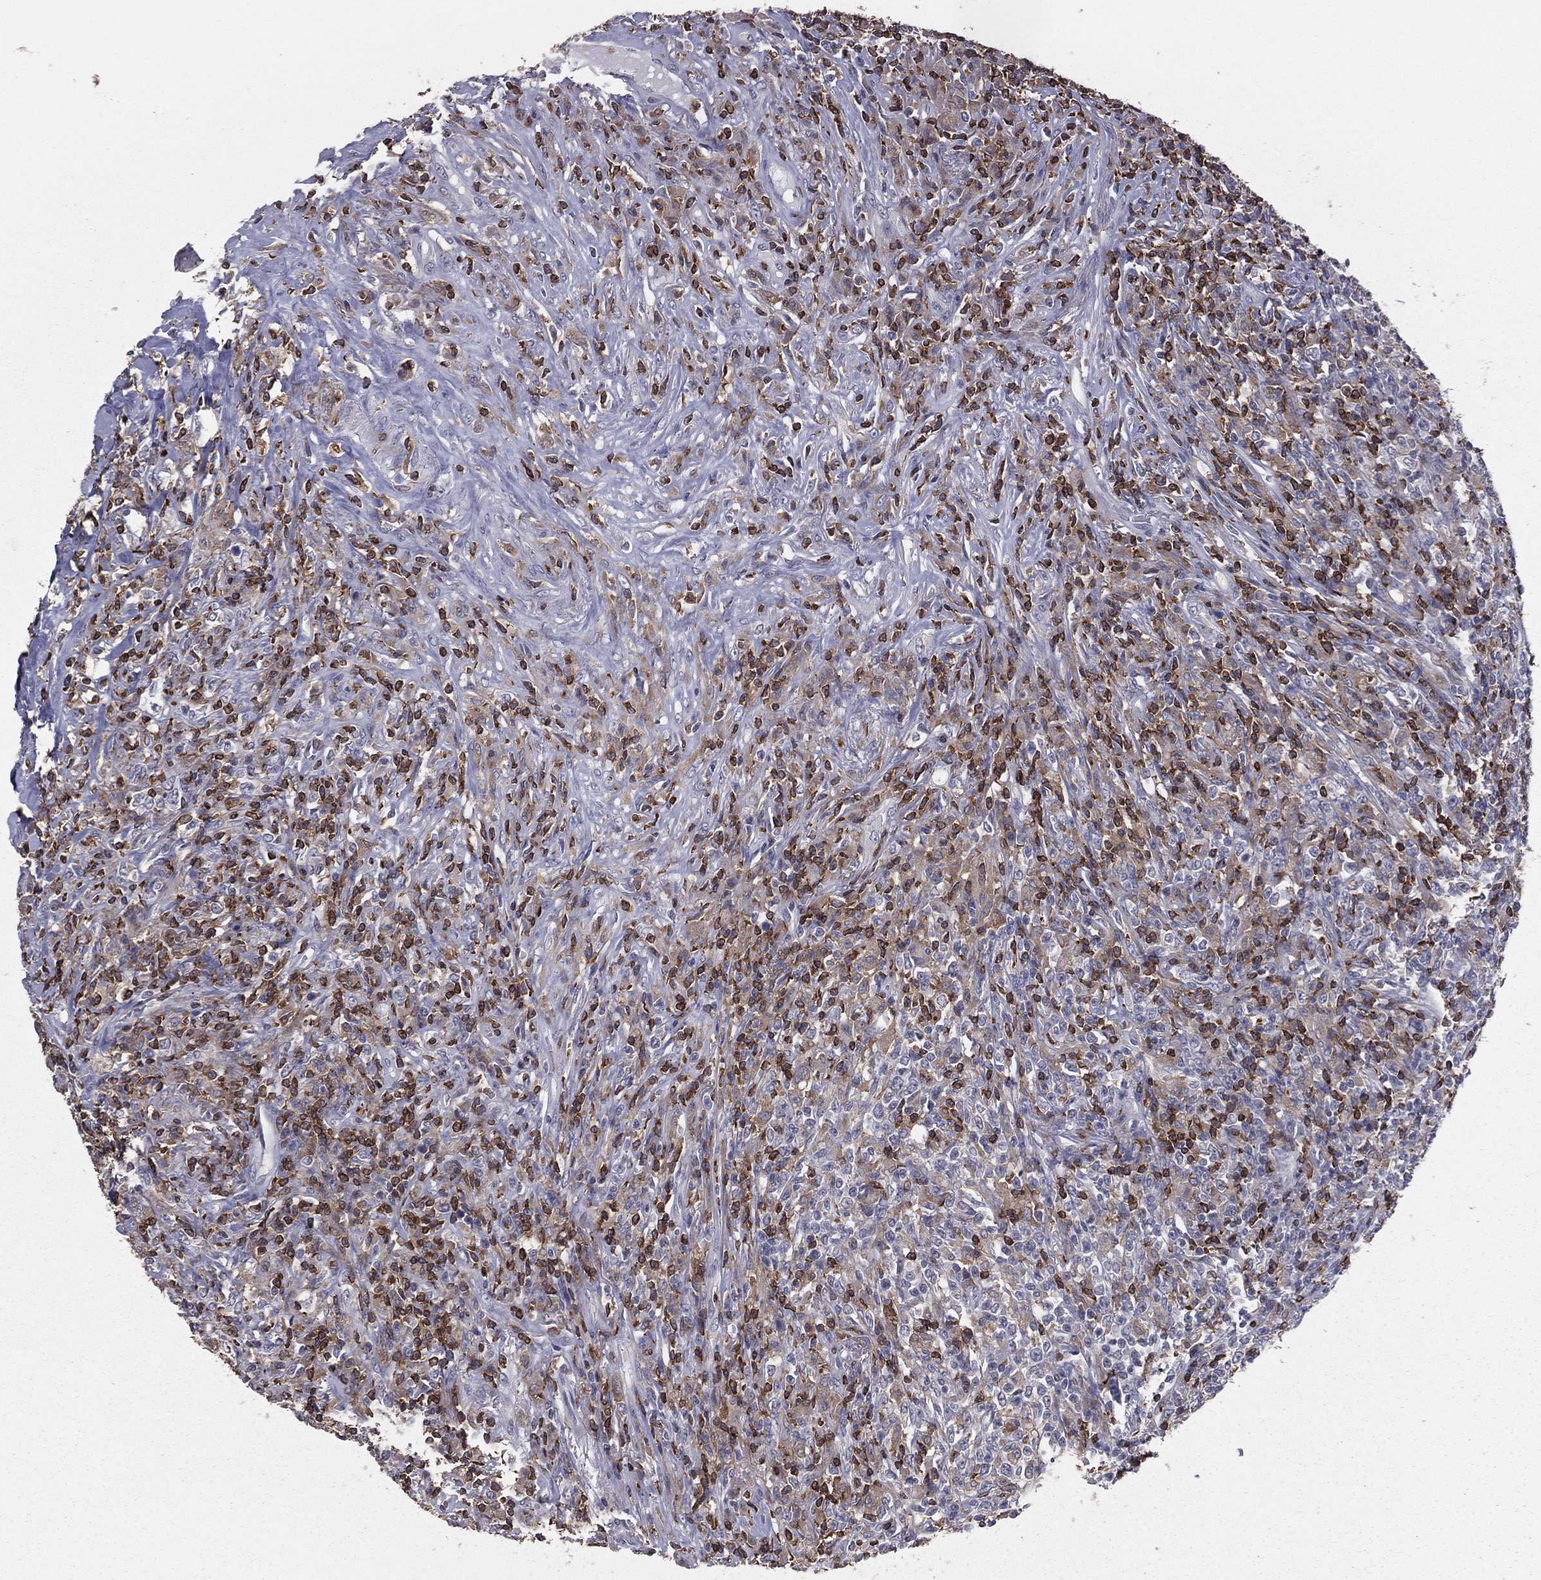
{"staining": {"intensity": "negative", "quantity": "none", "location": "none"}, "tissue": "lymphoma", "cell_type": "Tumor cells", "image_type": "cancer", "snomed": [{"axis": "morphology", "description": "Malignant lymphoma, non-Hodgkin's type, High grade"}, {"axis": "topography", "description": "Lung"}], "caption": "Tumor cells show no significant protein positivity in lymphoma.", "gene": "PSTPIP1", "patient": {"sex": "male", "age": 79}}